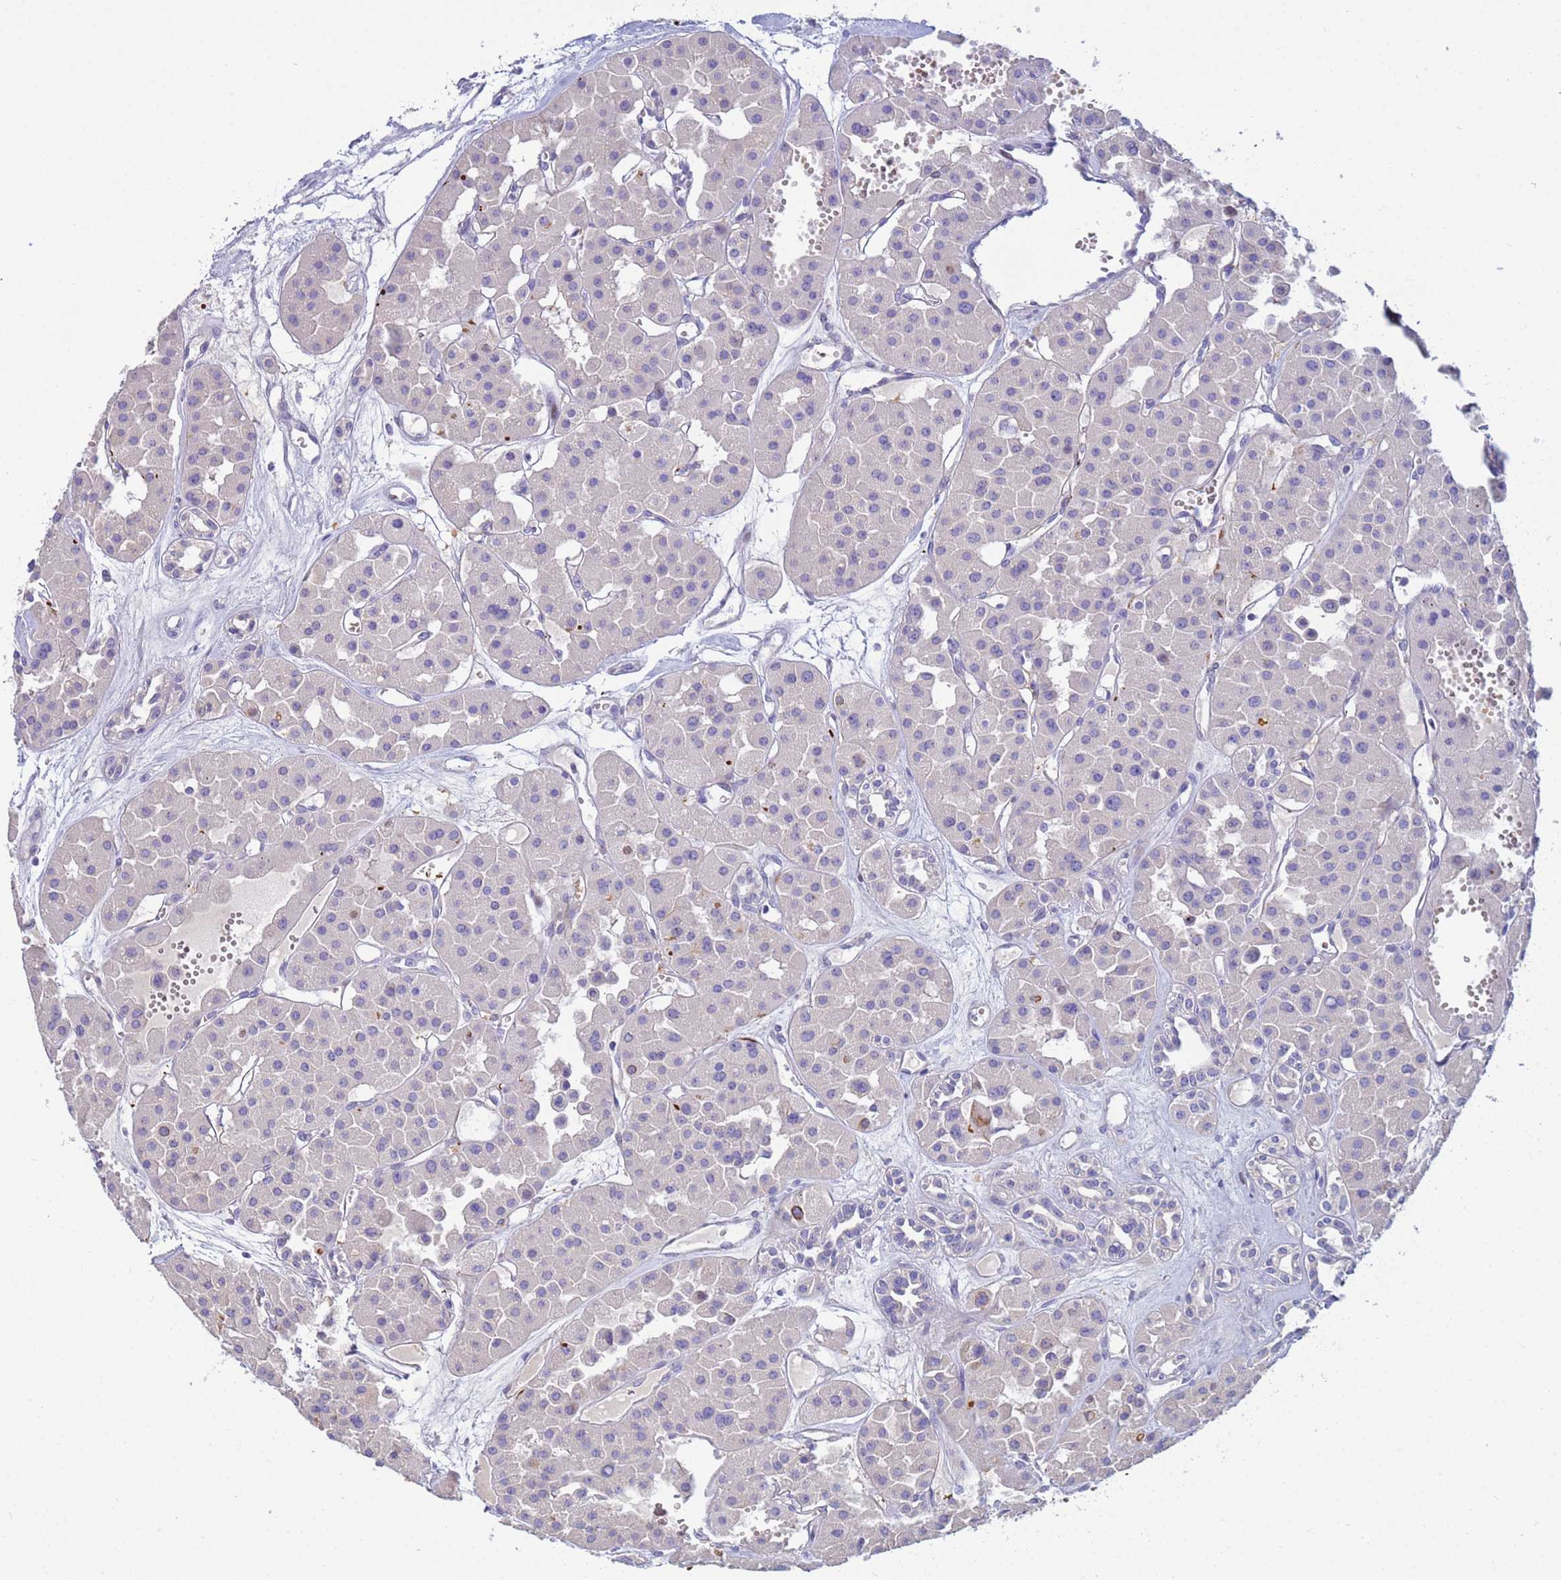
{"staining": {"intensity": "negative", "quantity": "none", "location": "none"}, "tissue": "renal cancer", "cell_type": "Tumor cells", "image_type": "cancer", "snomed": [{"axis": "morphology", "description": "Carcinoma, NOS"}, {"axis": "topography", "description": "Kidney"}], "caption": "Renal carcinoma was stained to show a protein in brown. There is no significant expression in tumor cells.", "gene": "PPP6R1", "patient": {"sex": "female", "age": 75}}